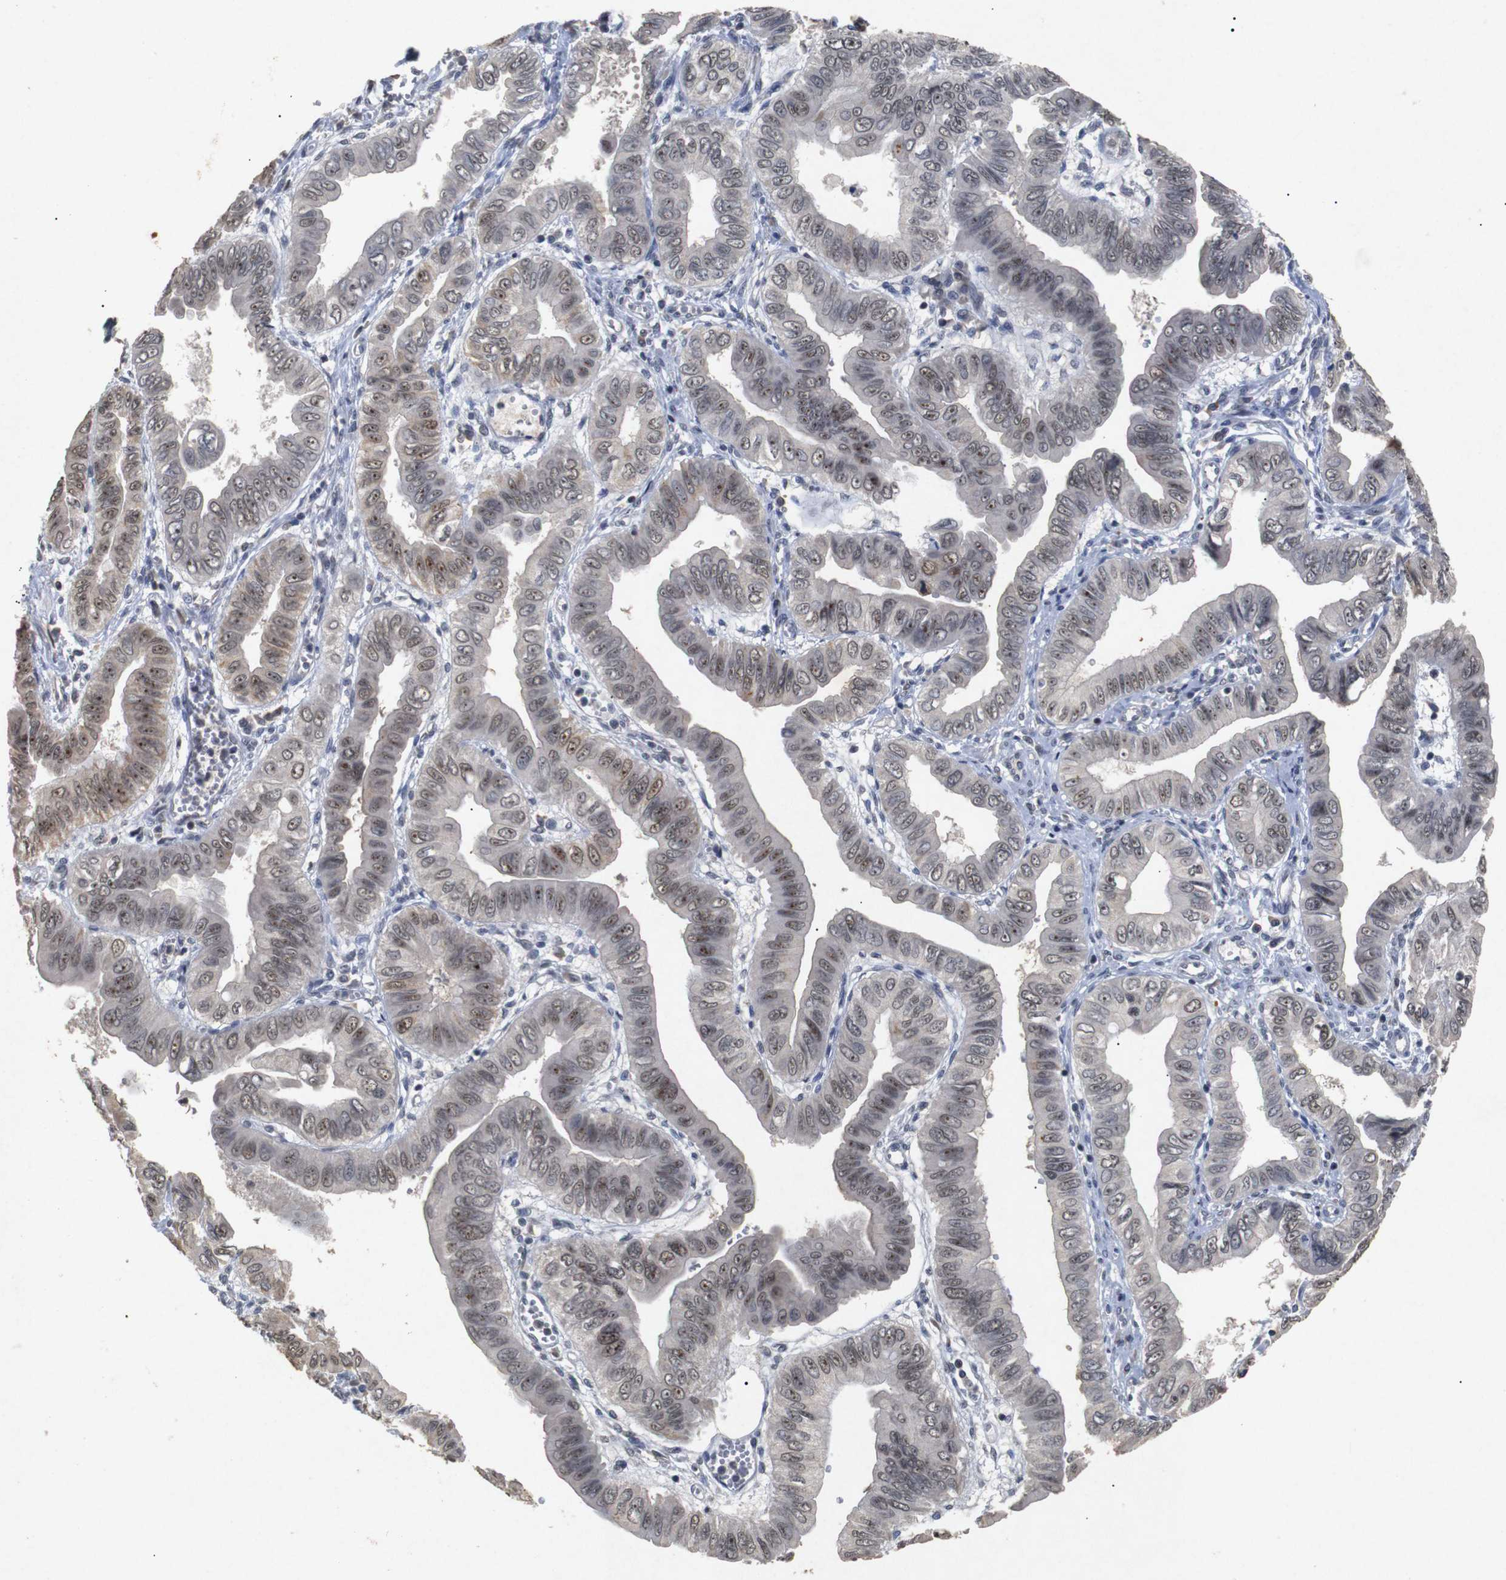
{"staining": {"intensity": "strong", "quantity": ">75%", "location": "nuclear"}, "tissue": "pancreatic cancer", "cell_type": "Tumor cells", "image_type": "cancer", "snomed": [{"axis": "morphology", "description": "Normal tissue, NOS"}, {"axis": "topography", "description": "Lymph node"}], "caption": "Pancreatic cancer stained with a brown dye shows strong nuclear positive positivity in about >75% of tumor cells.", "gene": "PARN", "patient": {"sex": "male", "age": 50}}